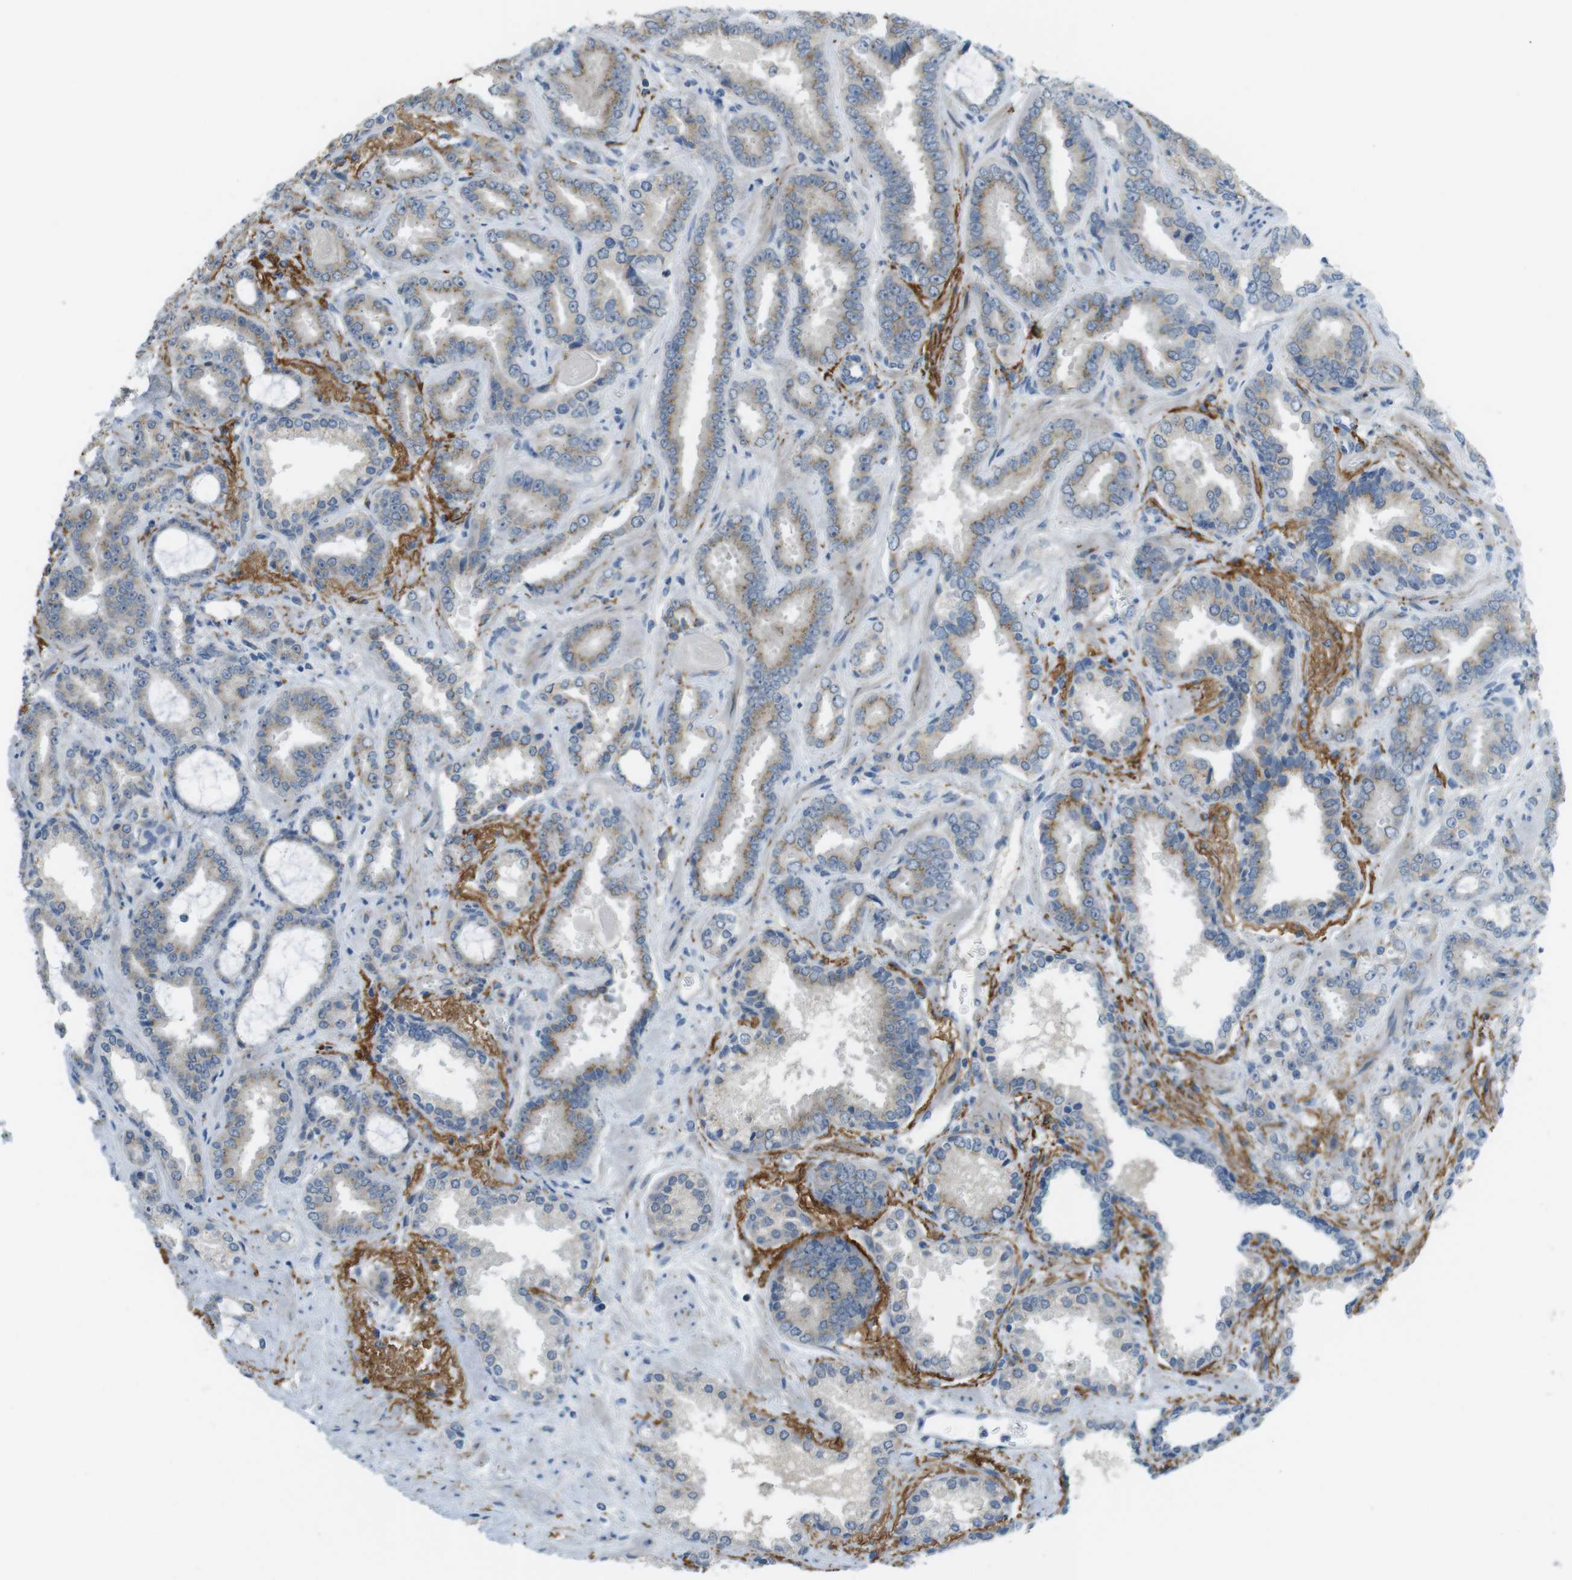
{"staining": {"intensity": "moderate", "quantity": "25%-75%", "location": "cytoplasmic/membranous"}, "tissue": "prostate cancer", "cell_type": "Tumor cells", "image_type": "cancer", "snomed": [{"axis": "morphology", "description": "Adenocarcinoma, Low grade"}, {"axis": "topography", "description": "Prostate"}], "caption": "Immunohistochemistry (IHC) photomicrograph of prostate low-grade adenocarcinoma stained for a protein (brown), which reveals medium levels of moderate cytoplasmic/membranous expression in about 25%-75% of tumor cells.", "gene": "UGT8", "patient": {"sex": "male", "age": 60}}